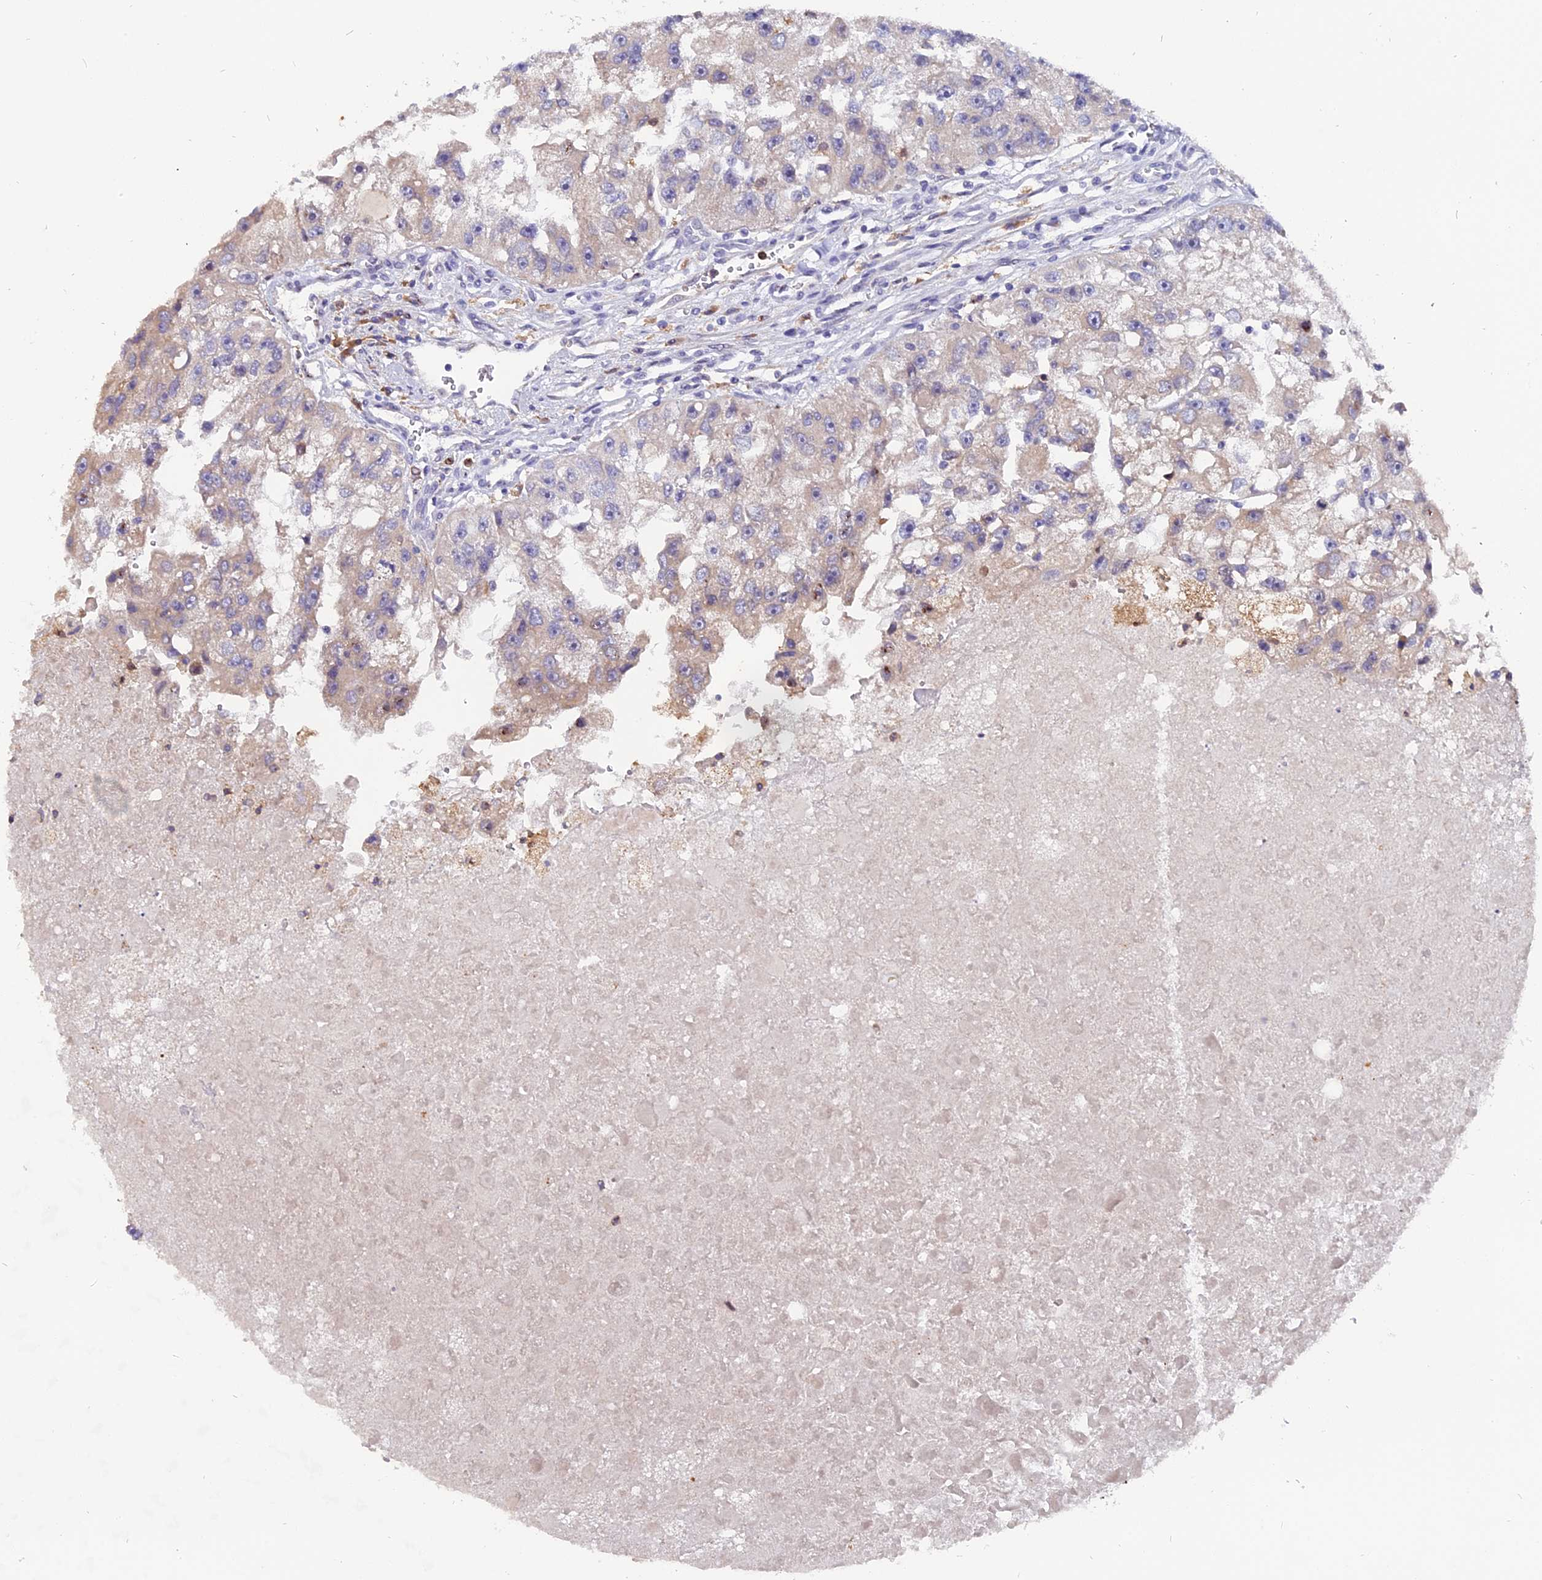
{"staining": {"intensity": "negative", "quantity": "none", "location": "none"}, "tissue": "renal cancer", "cell_type": "Tumor cells", "image_type": "cancer", "snomed": [{"axis": "morphology", "description": "Adenocarcinoma, NOS"}, {"axis": "topography", "description": "Kidney"}], "caption": "There is no significant positivity in tumor cells of adenocarcinoma (renal).", "gene": "FAM118B", "patient": {"sex": "male", "age": 63}}